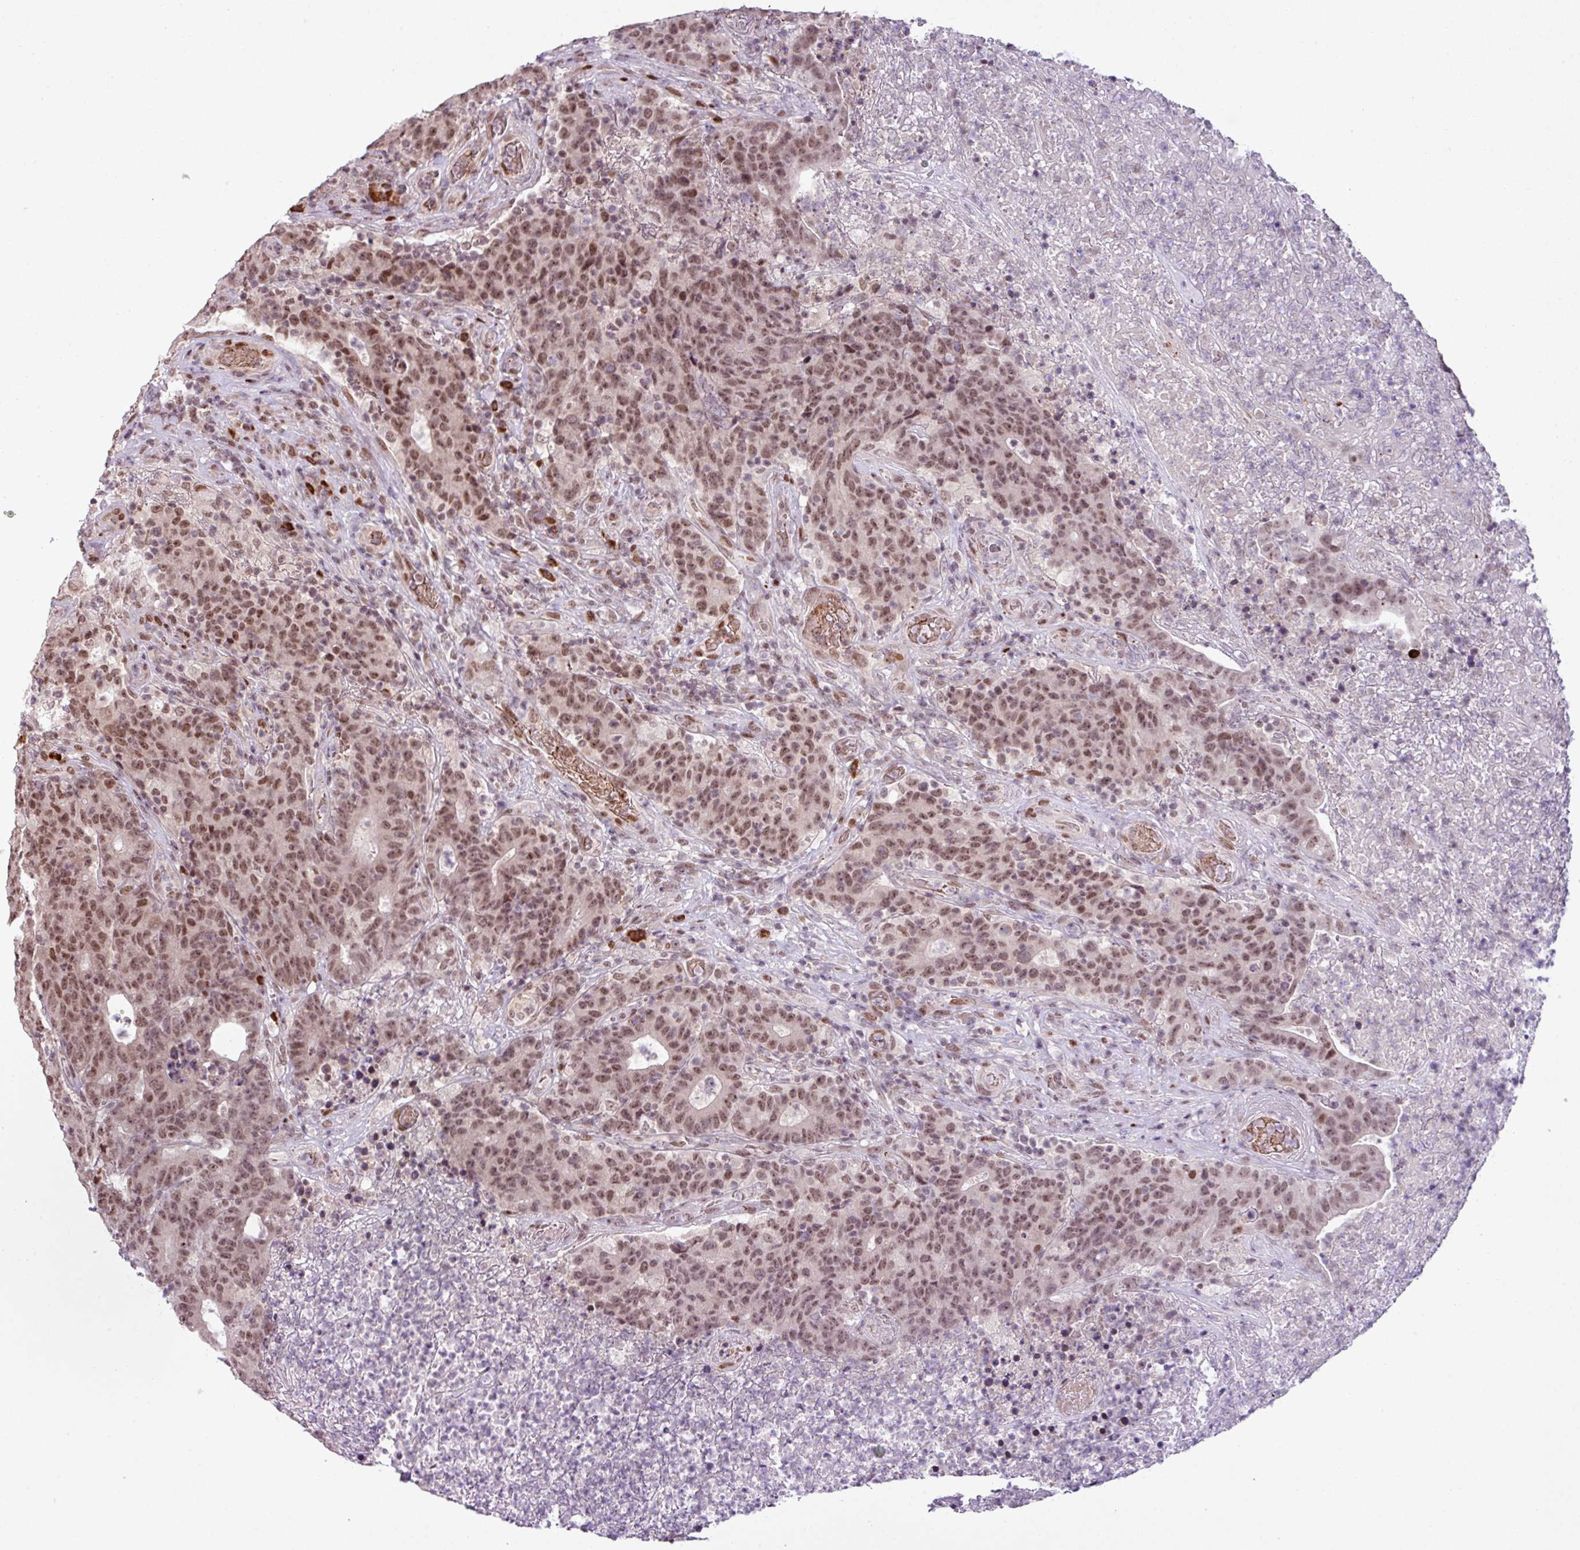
{"staining": {"intensity": "moderate", "quantity": ">75%", "location": "nuclear"}, "tissue": "colorectal cancer", "cell_type": "Tumor cells", "image_type": "cancer", "snomed": [{"axis": "morphology", "description": "Adenocarcinoma, NOS"}, {"axis": "topography", "description": "Colon"}], "caption": "Colorectal cancer (adenocarcinoma) tissue displays moderate nuclear expression in about >75% of tumor cells, visualized by immunohistochemistry. Using DAB (3,3'-diaminobenzidine) (brown) and hematoxylin (blue) stains, captured at high magnification using brightfield microscopy.", "gene": "PRDM5", "patient": {"sex": "female", "age": 75}}